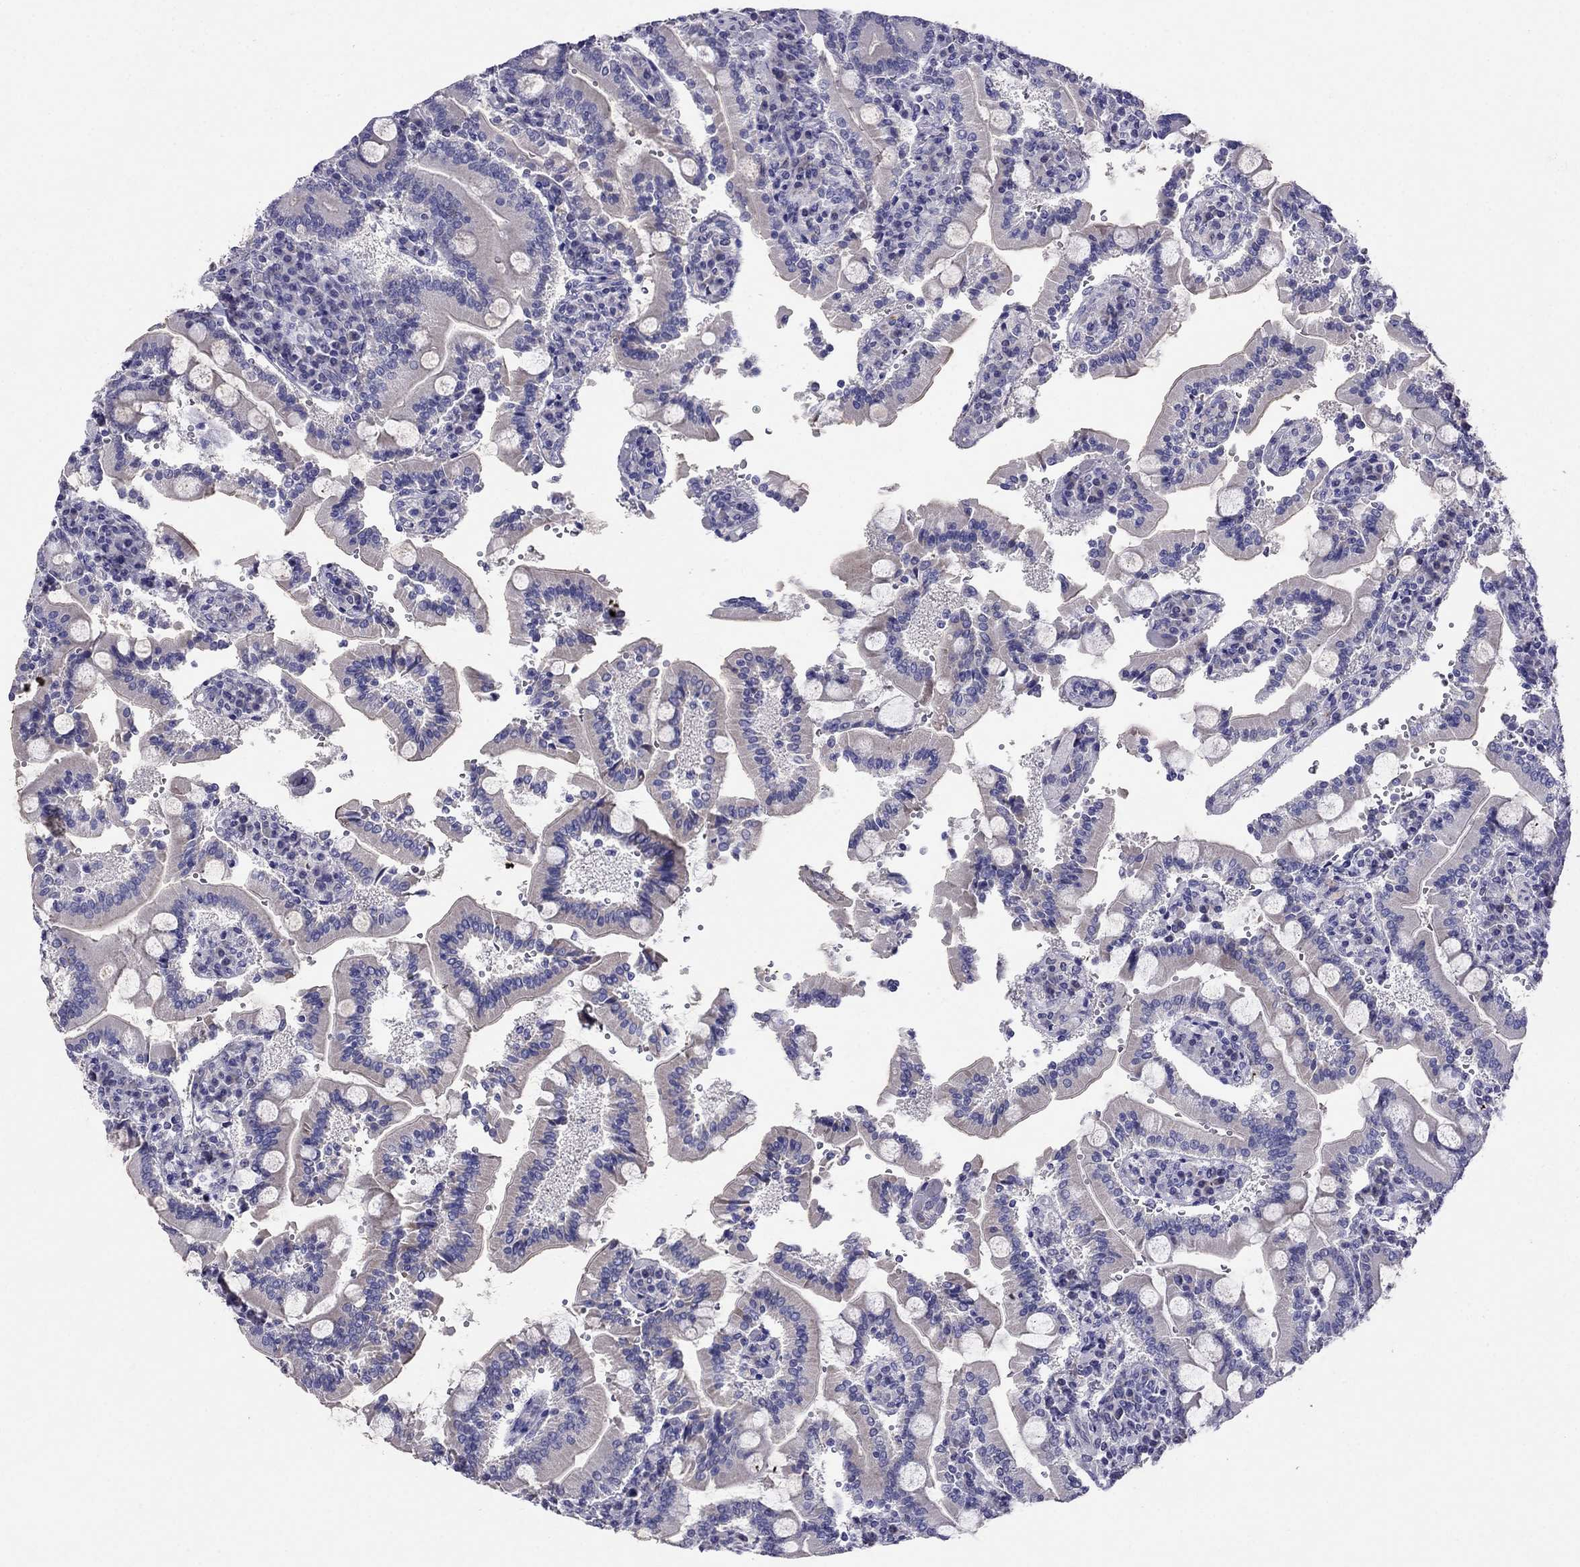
{"staining": {"intensity": "negative", "quantity": "none", "location": "none"}, "tissue": "duodenum", "cell_type": "Glandular cells", "image_type": "normal", "snomed": [{"axis": "morphology", "description": "Normal tissue, NOS"}, {"axis": "topography", "description": "Duodenum"}], "caption": "There is no significant expression in glandular cells of duodenum. (IHC, brightfield microscopy, high magnification).", "gene": "SPINT4", "patient": {"sex": "female", "age": 62}}